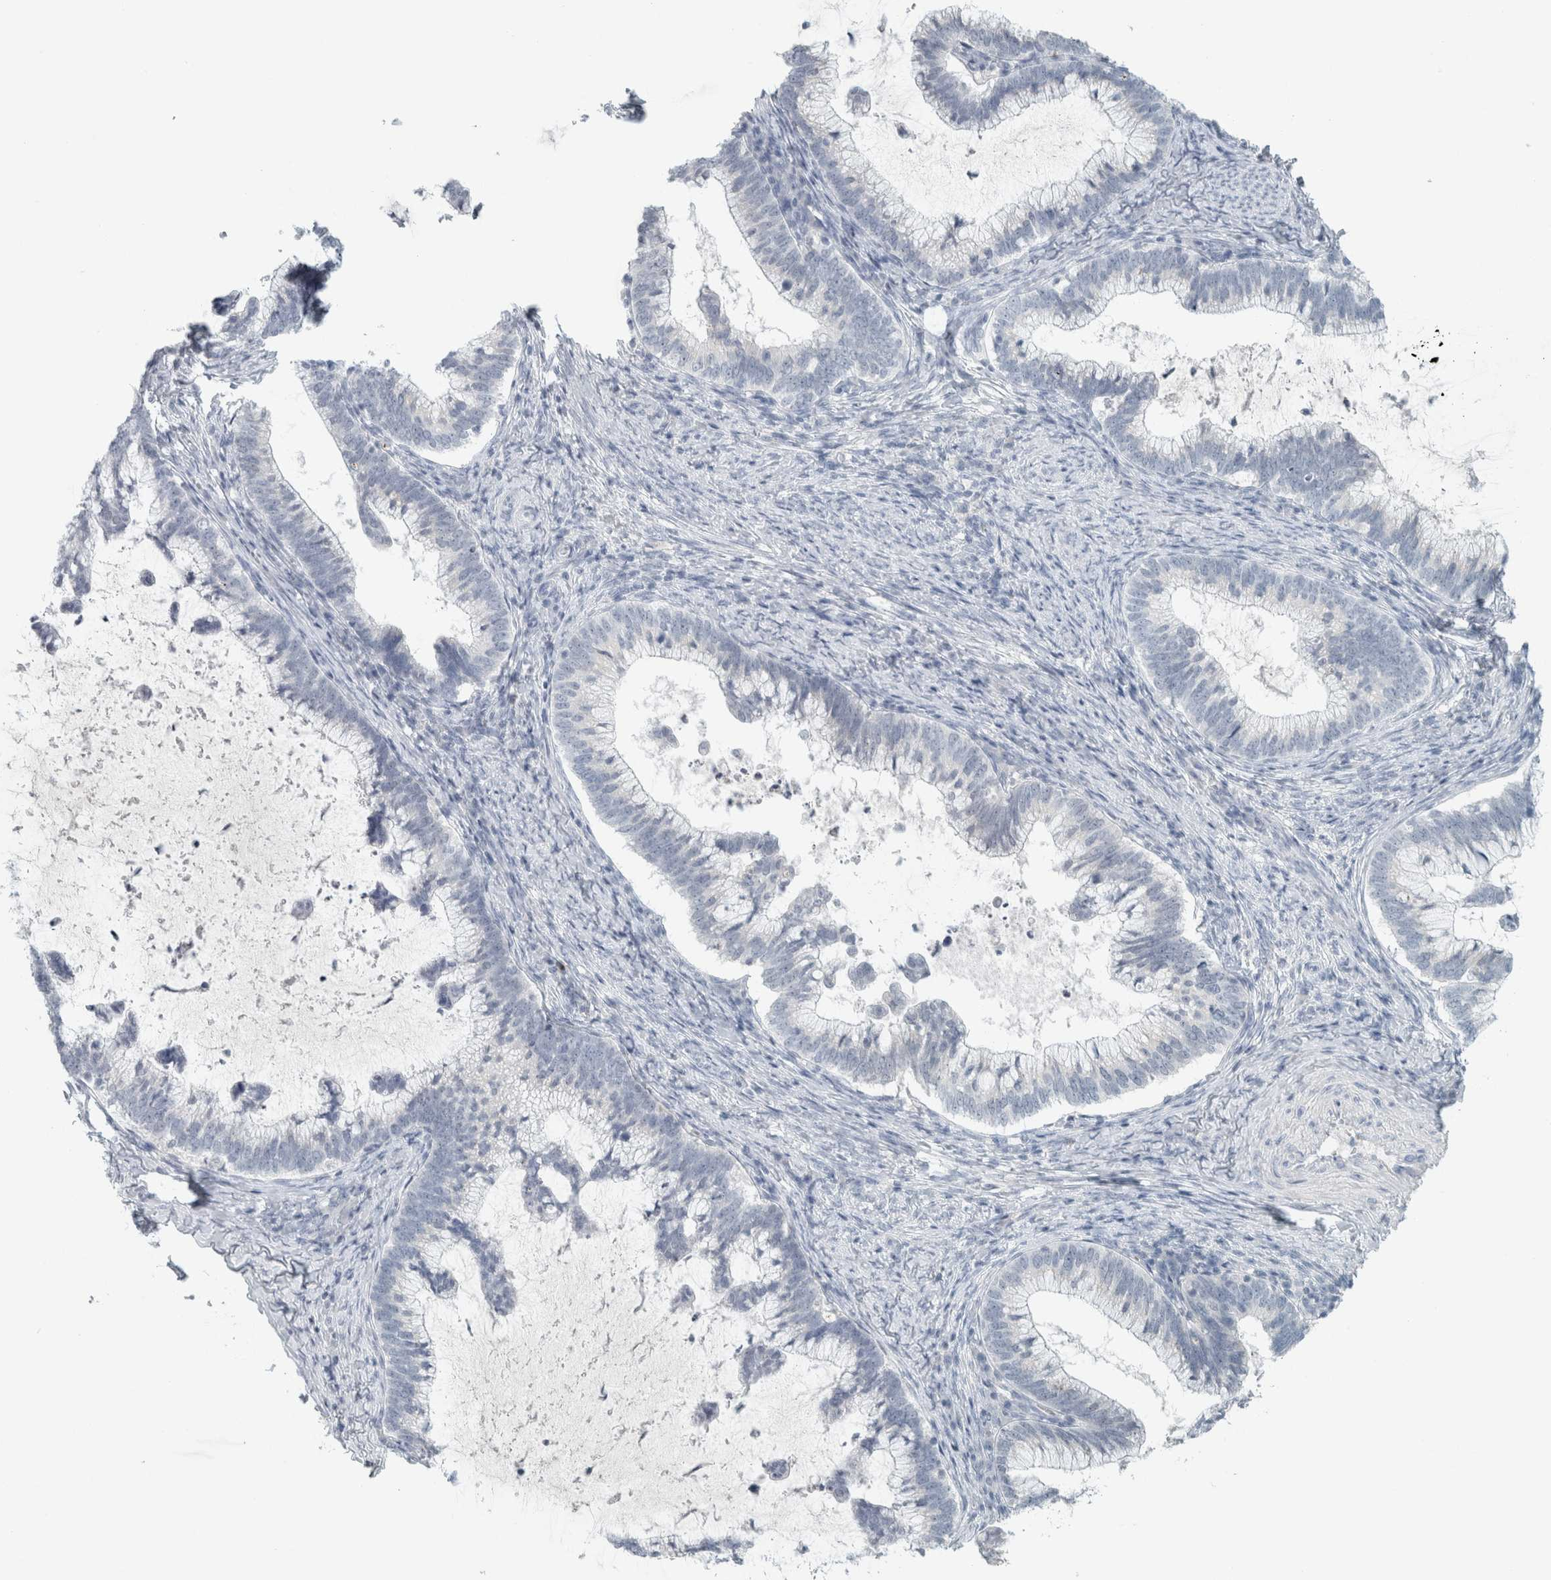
{"staining": {"intensity": "negative", "quantity": "none", "location": "none"}, "tissue": "cervical cancer", "cell_type": "Tumor cells", "image_type": "cancer", "snomed": [{"axis": "morphology", "description": "Adenocarcinoma, NOS"}, {"axis": "topography", "description": "Cervix"}], "caption": "The histopathology image shows no significant staining in tumor cells of cervical cancer.", "gene": "TRIT1", "patient": {"sex": "female", "age": 36}}